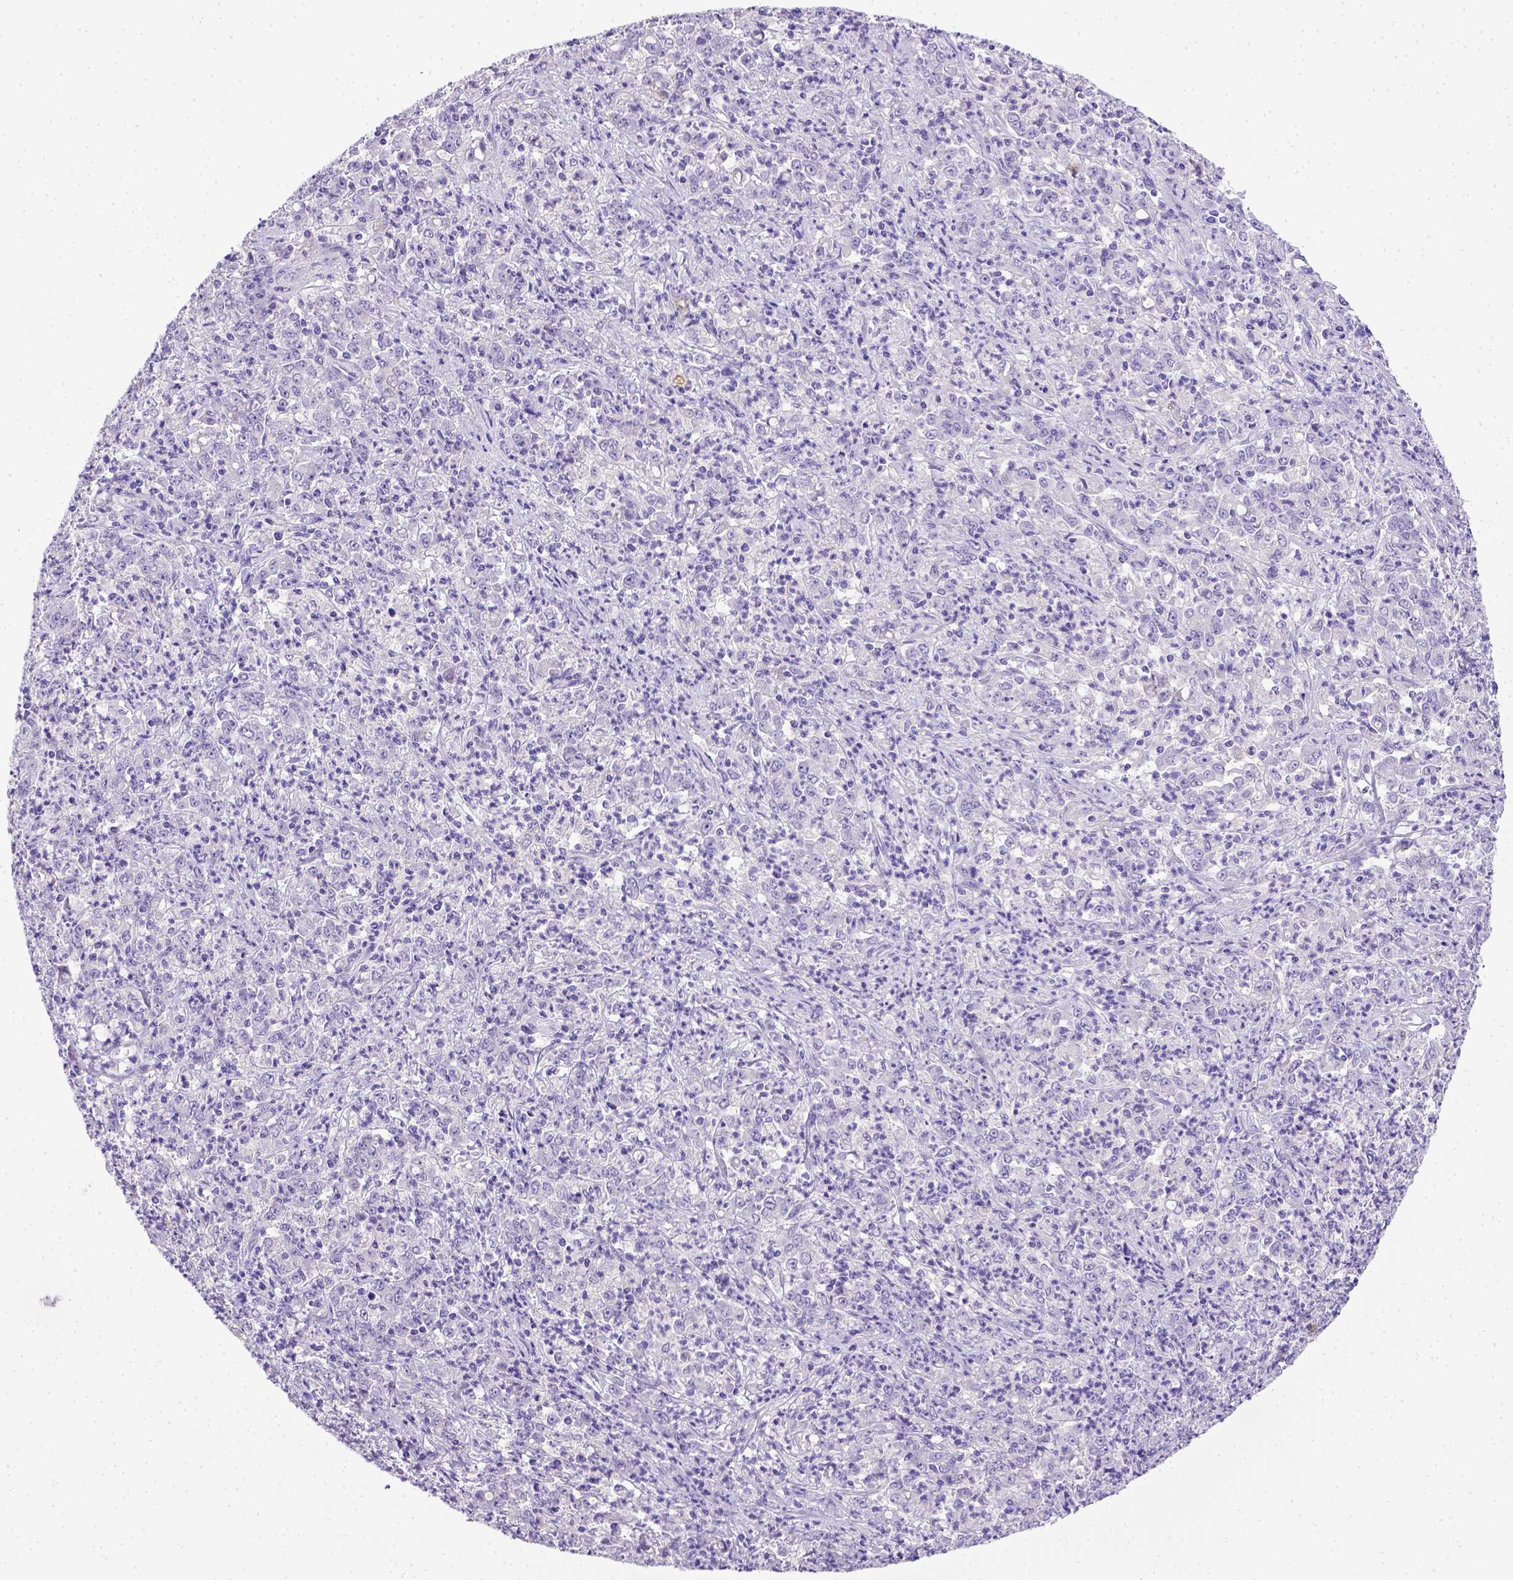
{"staining": {"intensity": "negative", "quantity": "none", "location": "none"}, "tissue": "stomach cancer", "cell_type": "Tumor cells", "image_type": "cancer", "snomed": [{"axis": "morphology", "description": "Adenocarcinoma, NOS"}, {"axis": "topography", "description": "Stomach, lower"}], "caption": "Stomach adenocarcinoma was stained to show a protein in brown. There is no significant staining in tumor cells.", "gene": "BTN1A1", "patient": {"sex": "female", "age": 71}}